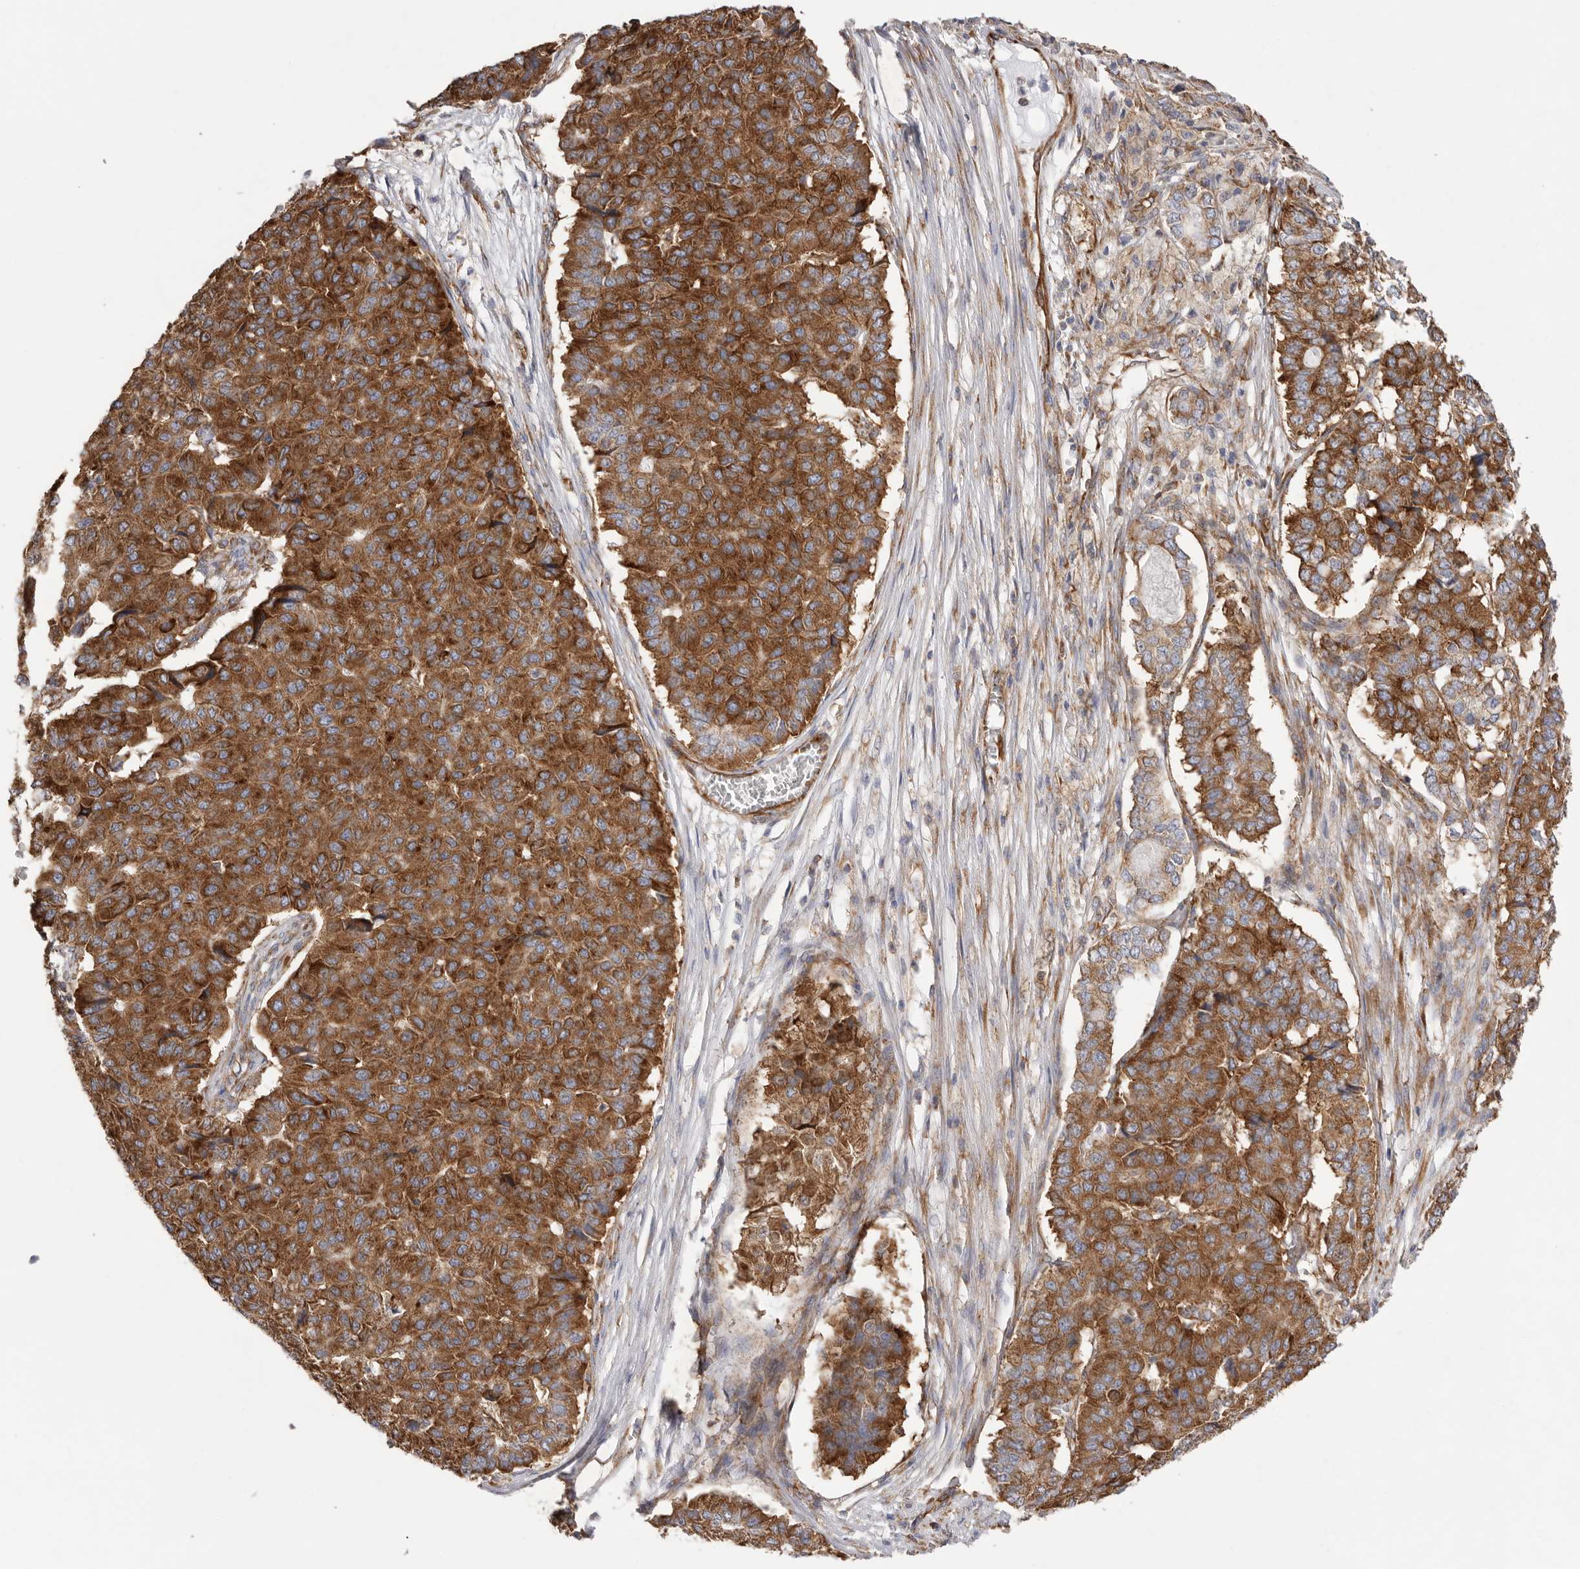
{"staining": {"intensity": "strong", "quantity": ">75%", "location": "cytoplasmic/membranous"}, "tissue": "pancreatic cancer", "cell_type": "Tumor cells", "image_type": "cancer", "snomed": [{"axis": "morphology", "description": "Adenocarcinoma, NOS"}, {"axis": "topography", "description": "Pancreas"}], "caption": "IHC photomicrograph of pancreatic adenocarcinoma stained for a protein (brown), which exhibits high levels of strong cytoplasmic/membranous staining in about >75% of tumor cells.", "gene": "SERBP1", "patient": {"sex": "male", "age": 50}}